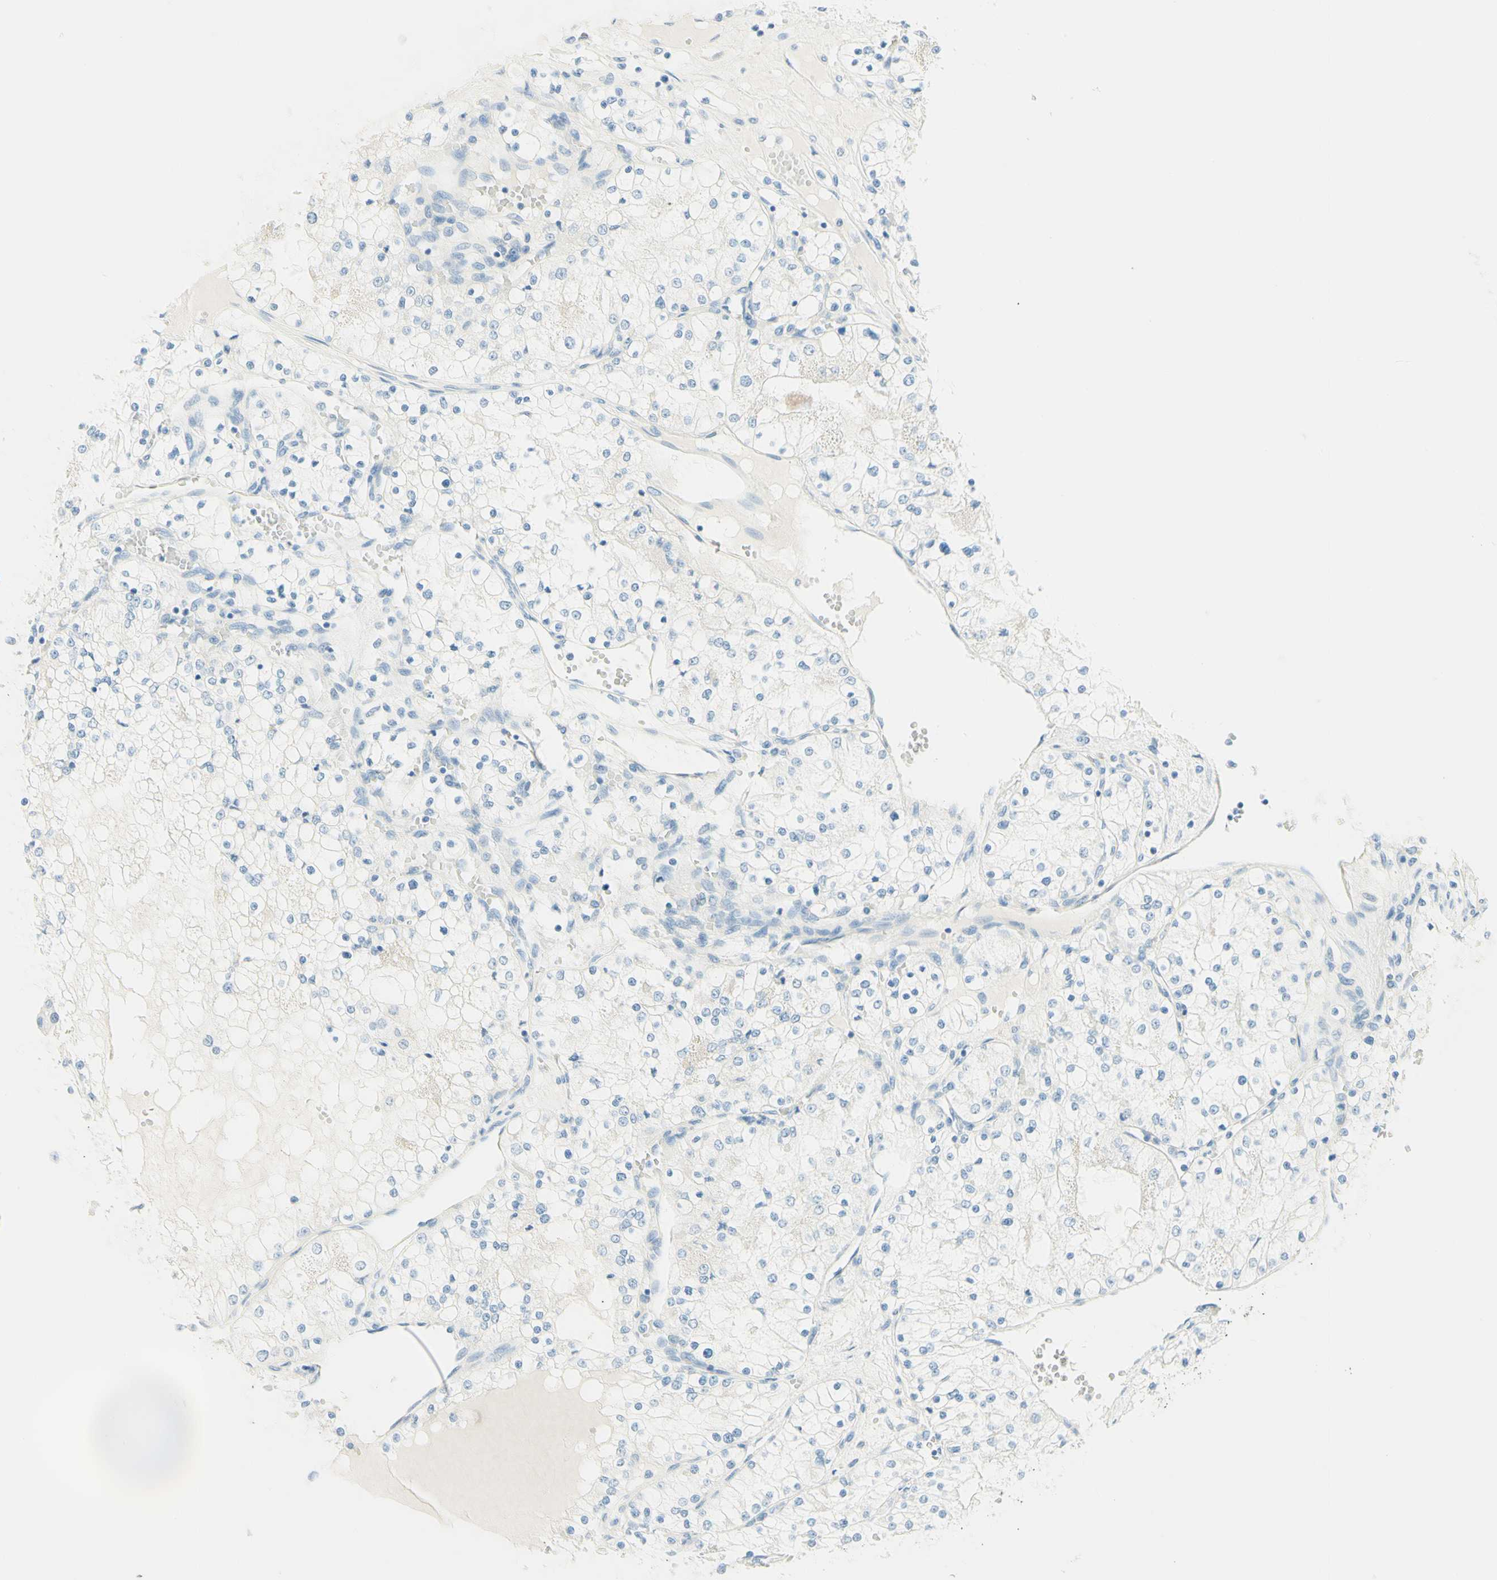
{"staining": {"intensity": "negative", "quantity": "none", "location": "none"}, "tissue": "renal cancer", "cell_type": "Tumor cells", "image_type": "cancer", "snomed": [{"axis": "morphology", "description": "Adenocarcinoma, NOS"}, {"axis": "topography", "description": "Kidney"}], "caption": "Protein analysis of renal cancer displays no significant staining in tumor cells.", "gene": "TMEM132D", "patient": {"sex": "male", "age": 68}}